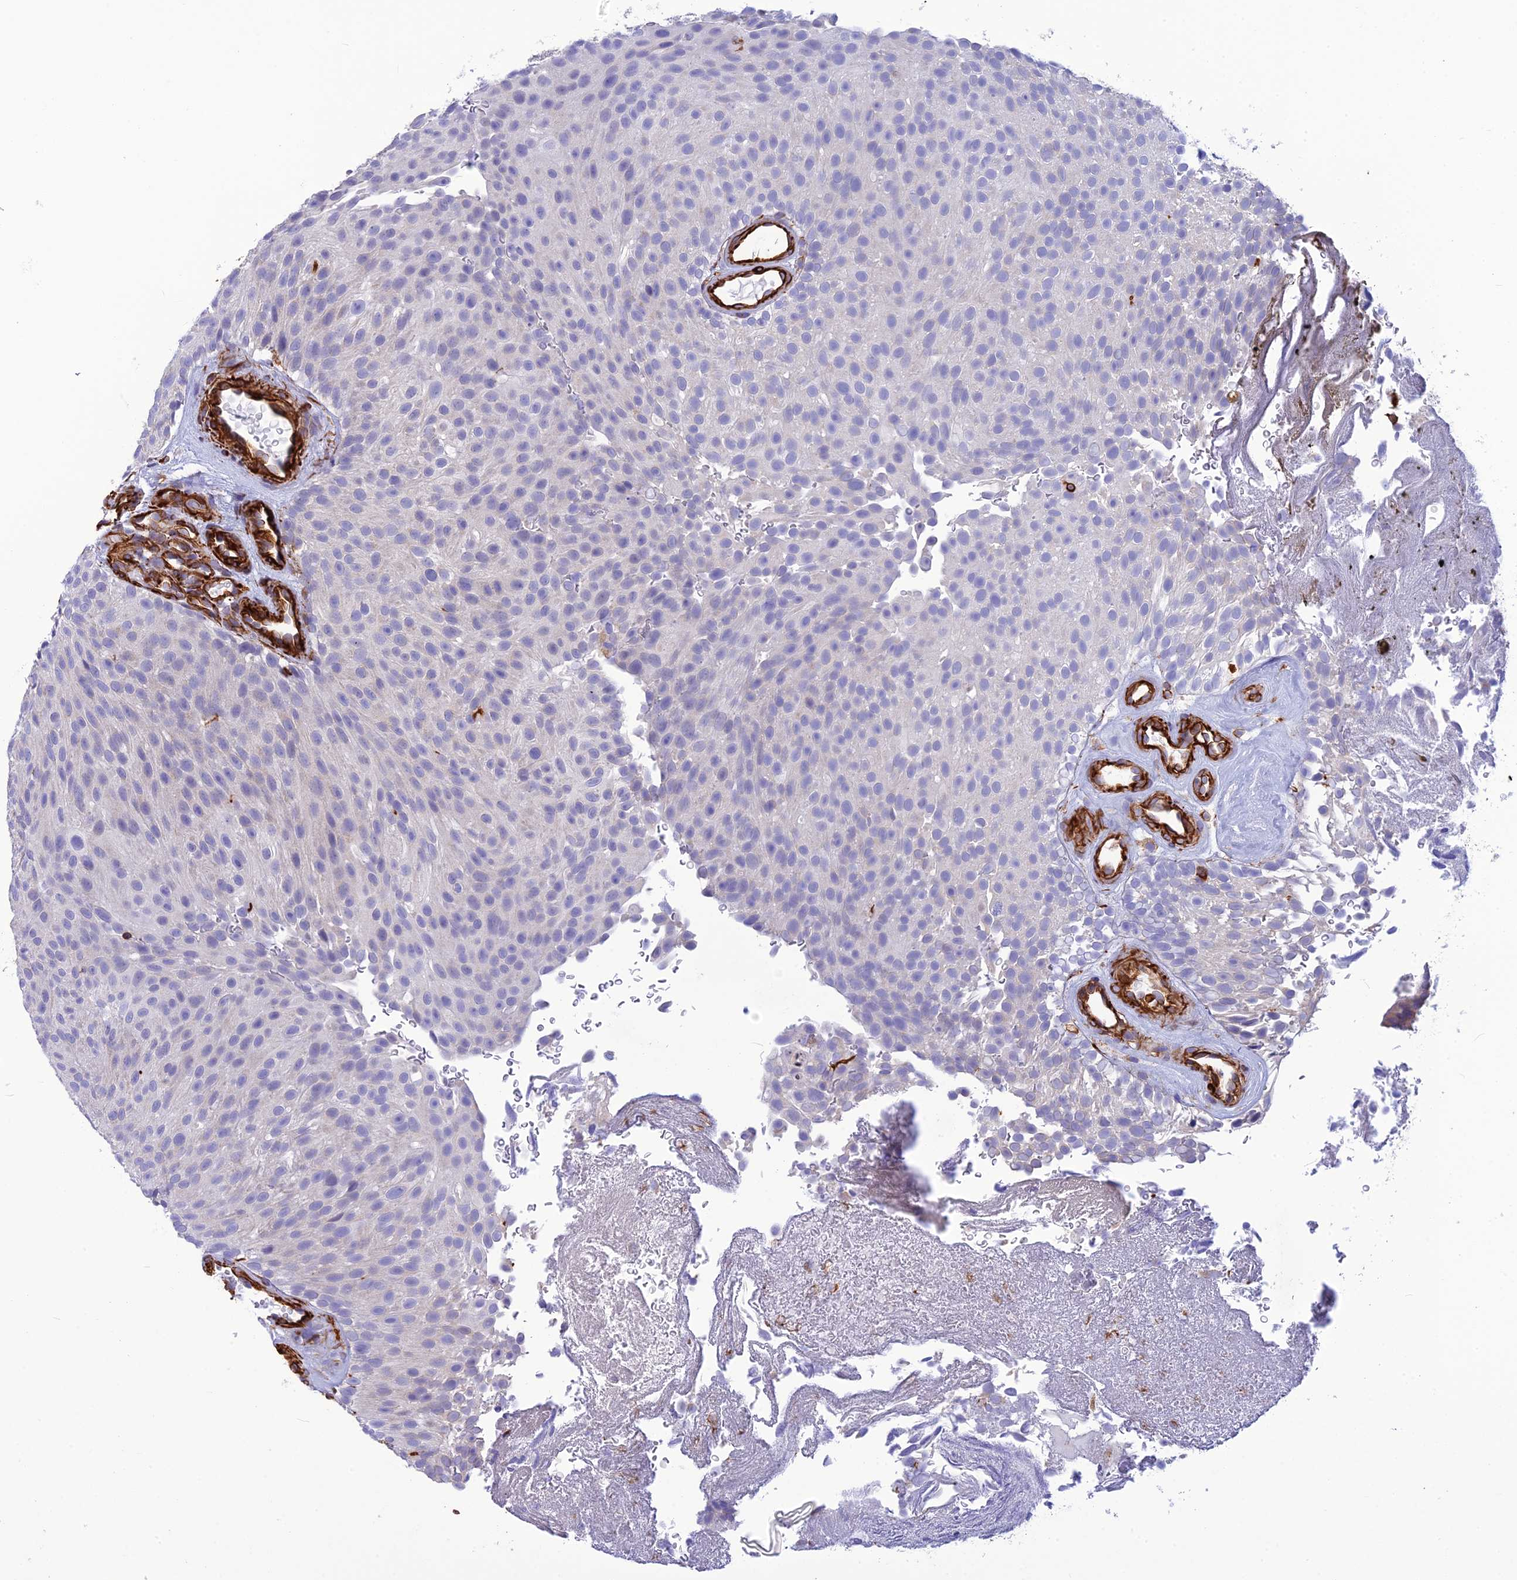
{"staining": {"intensity": "negative", "quantity": "none", "location": "none"}, "tissue": "urothelial cancer", "cell_type": "Tumor cells", "image_type": "cancer", "snomed": [{"axis": "morphology", "description": "Urothelial carcinoma, Low grade"}, {"axis": "topography", "description": "Urinary bladder"}], "caption": "Immunohistochemical staining of urothelial cancer displays no significant positivity in tumor cells.", "gene": "FBXL20", "patient": {"sex": "male", "age": 78}}